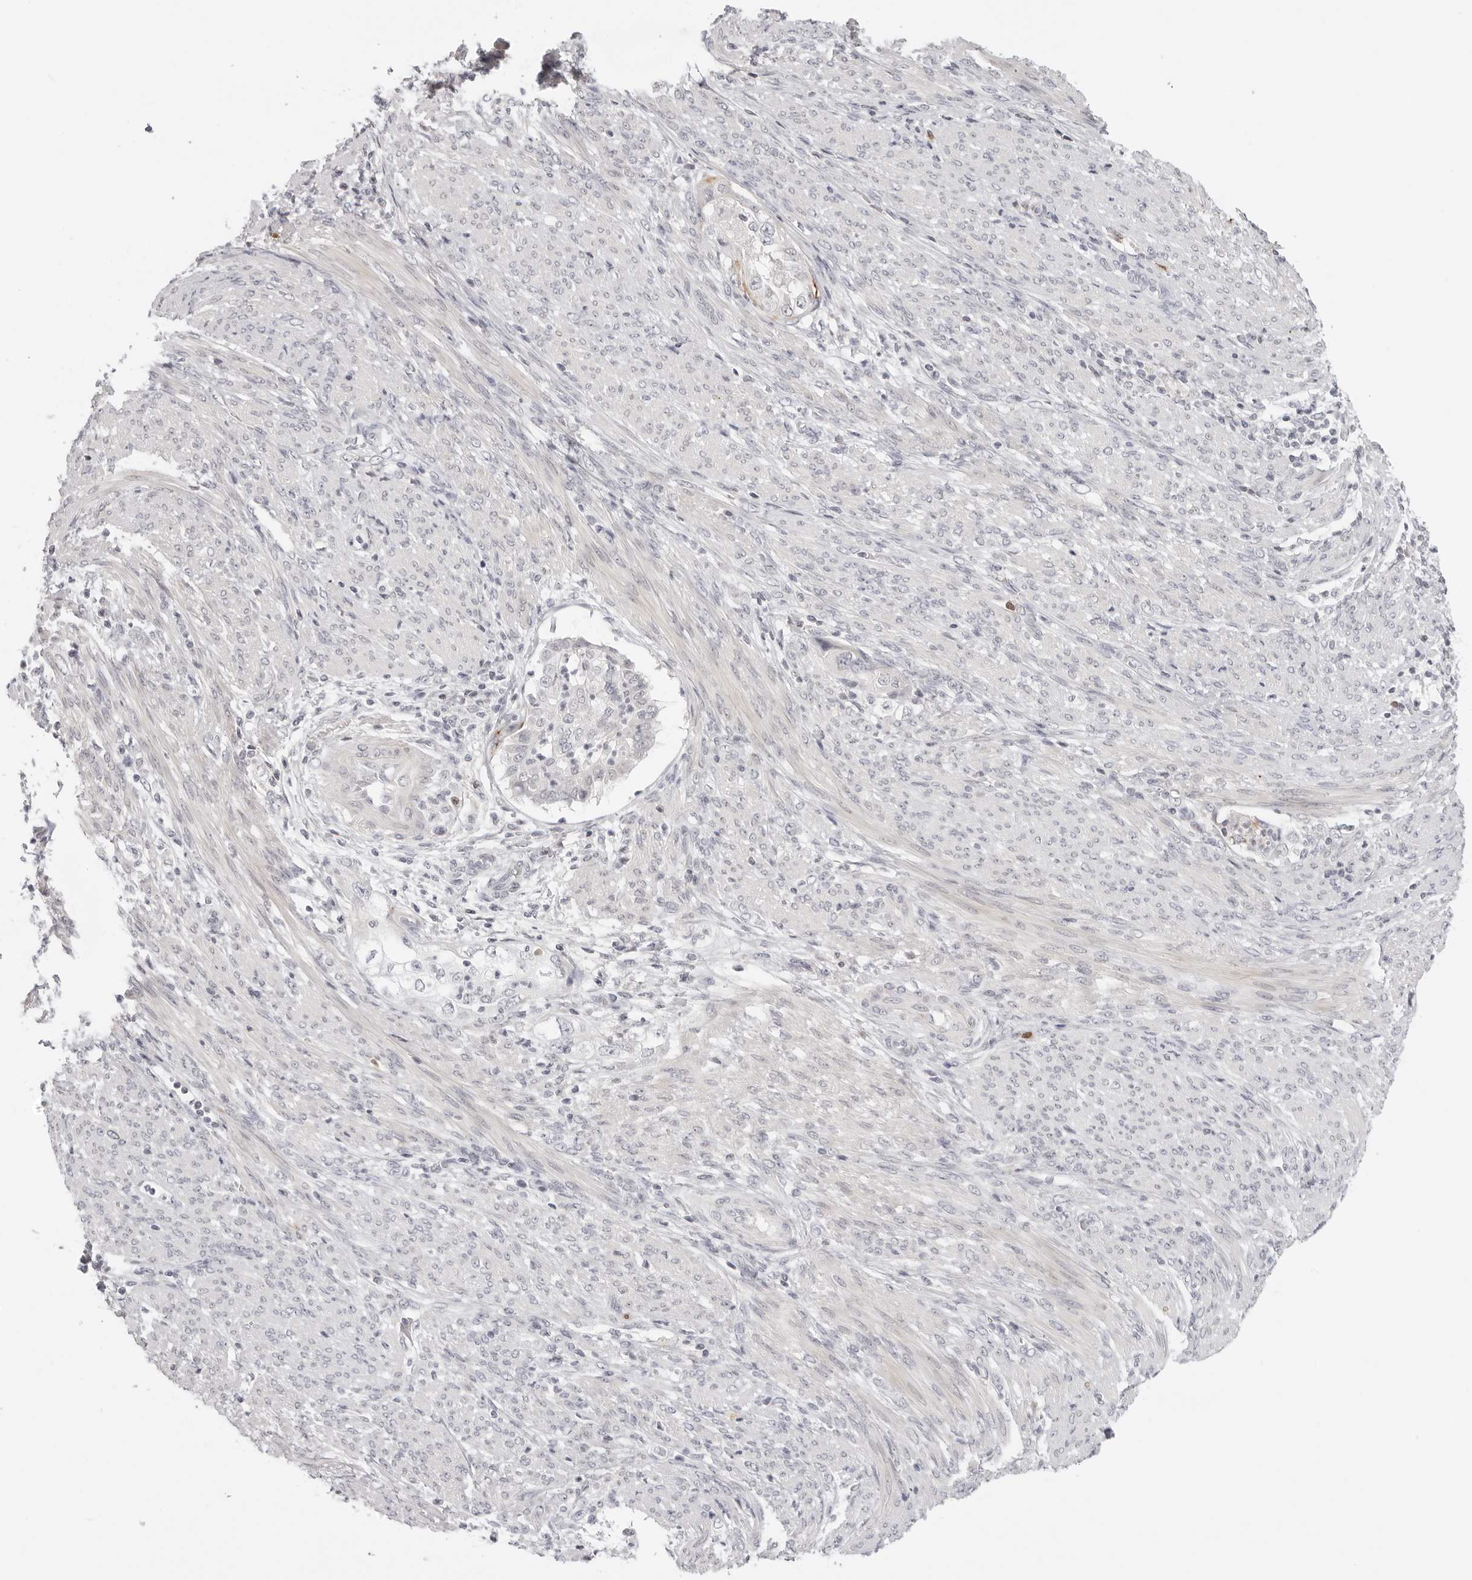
{"staining": {"intensity": "negative", "quantity": "none", "location": "none"}, "tissue": "endometrial cancer", "cell_type": "Tumor cells", "image_type": "cancer", "snomed": [{"axis": "morphology", "description": "Adenocarcinoma, NOS"}, {"axis": "topography", "description": "Endometrium"}], "caption": "This is an IHC photomicrograph of adenocarcinoma (endometrial). There is no expression in tumor cells.", "gene": "STRADB", "patient": {"sex": "female", "age": 85}}